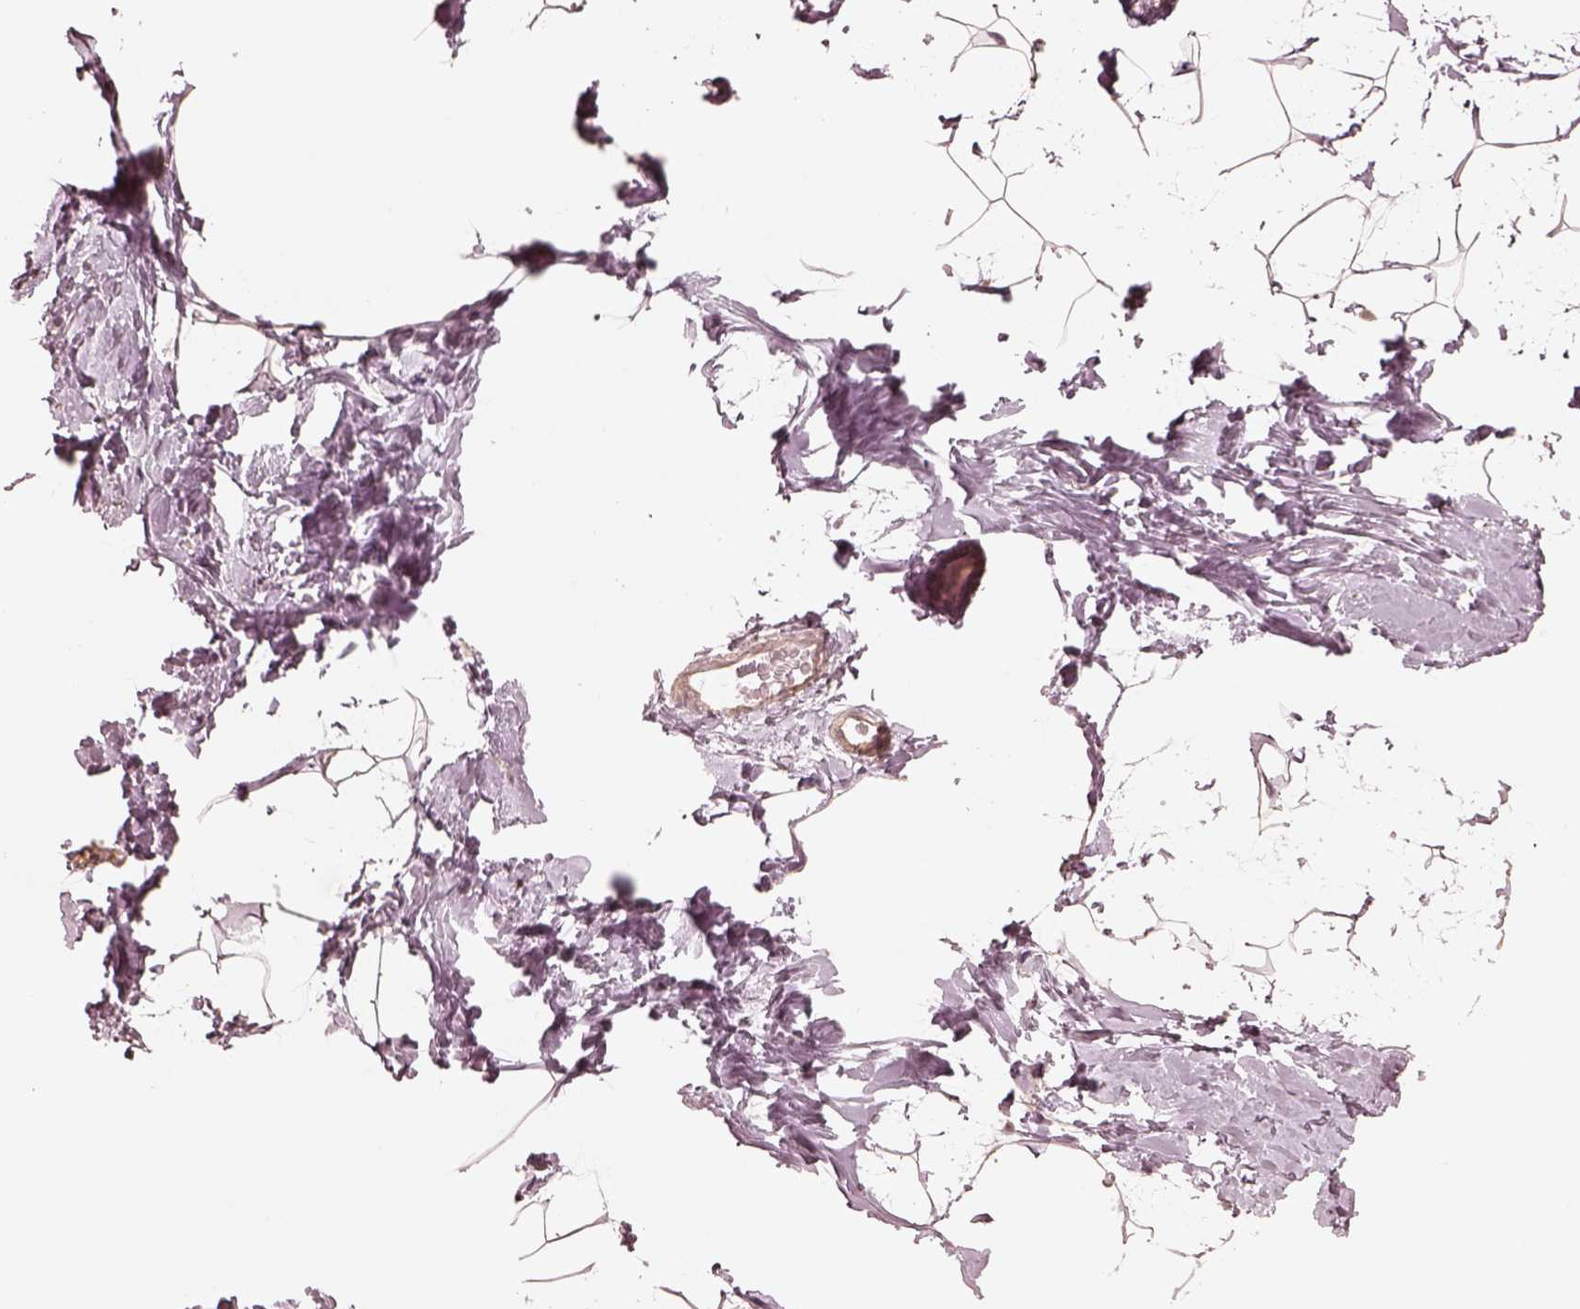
{"staining": {"intensity": "weak", "quantity": ">75%", "location": "cytoplasmic/membranous"}, "tissue": "breast", "cell_type": "Adipocytes", "image_type": "normal", "snomed": [{"axis": "morphology", "description": "Normal tissue, NOS"}, {"axis": "topography", "description": "Breast"}], "caption": "Adipocytes display low levels of weak cytoplasmic/membranous expression in approximately >75% of cells in unremarkable human breast. Nuclei are stained in blue.", "gene": "KIF5C", "patient": {"sex": "female", "age": 32}}